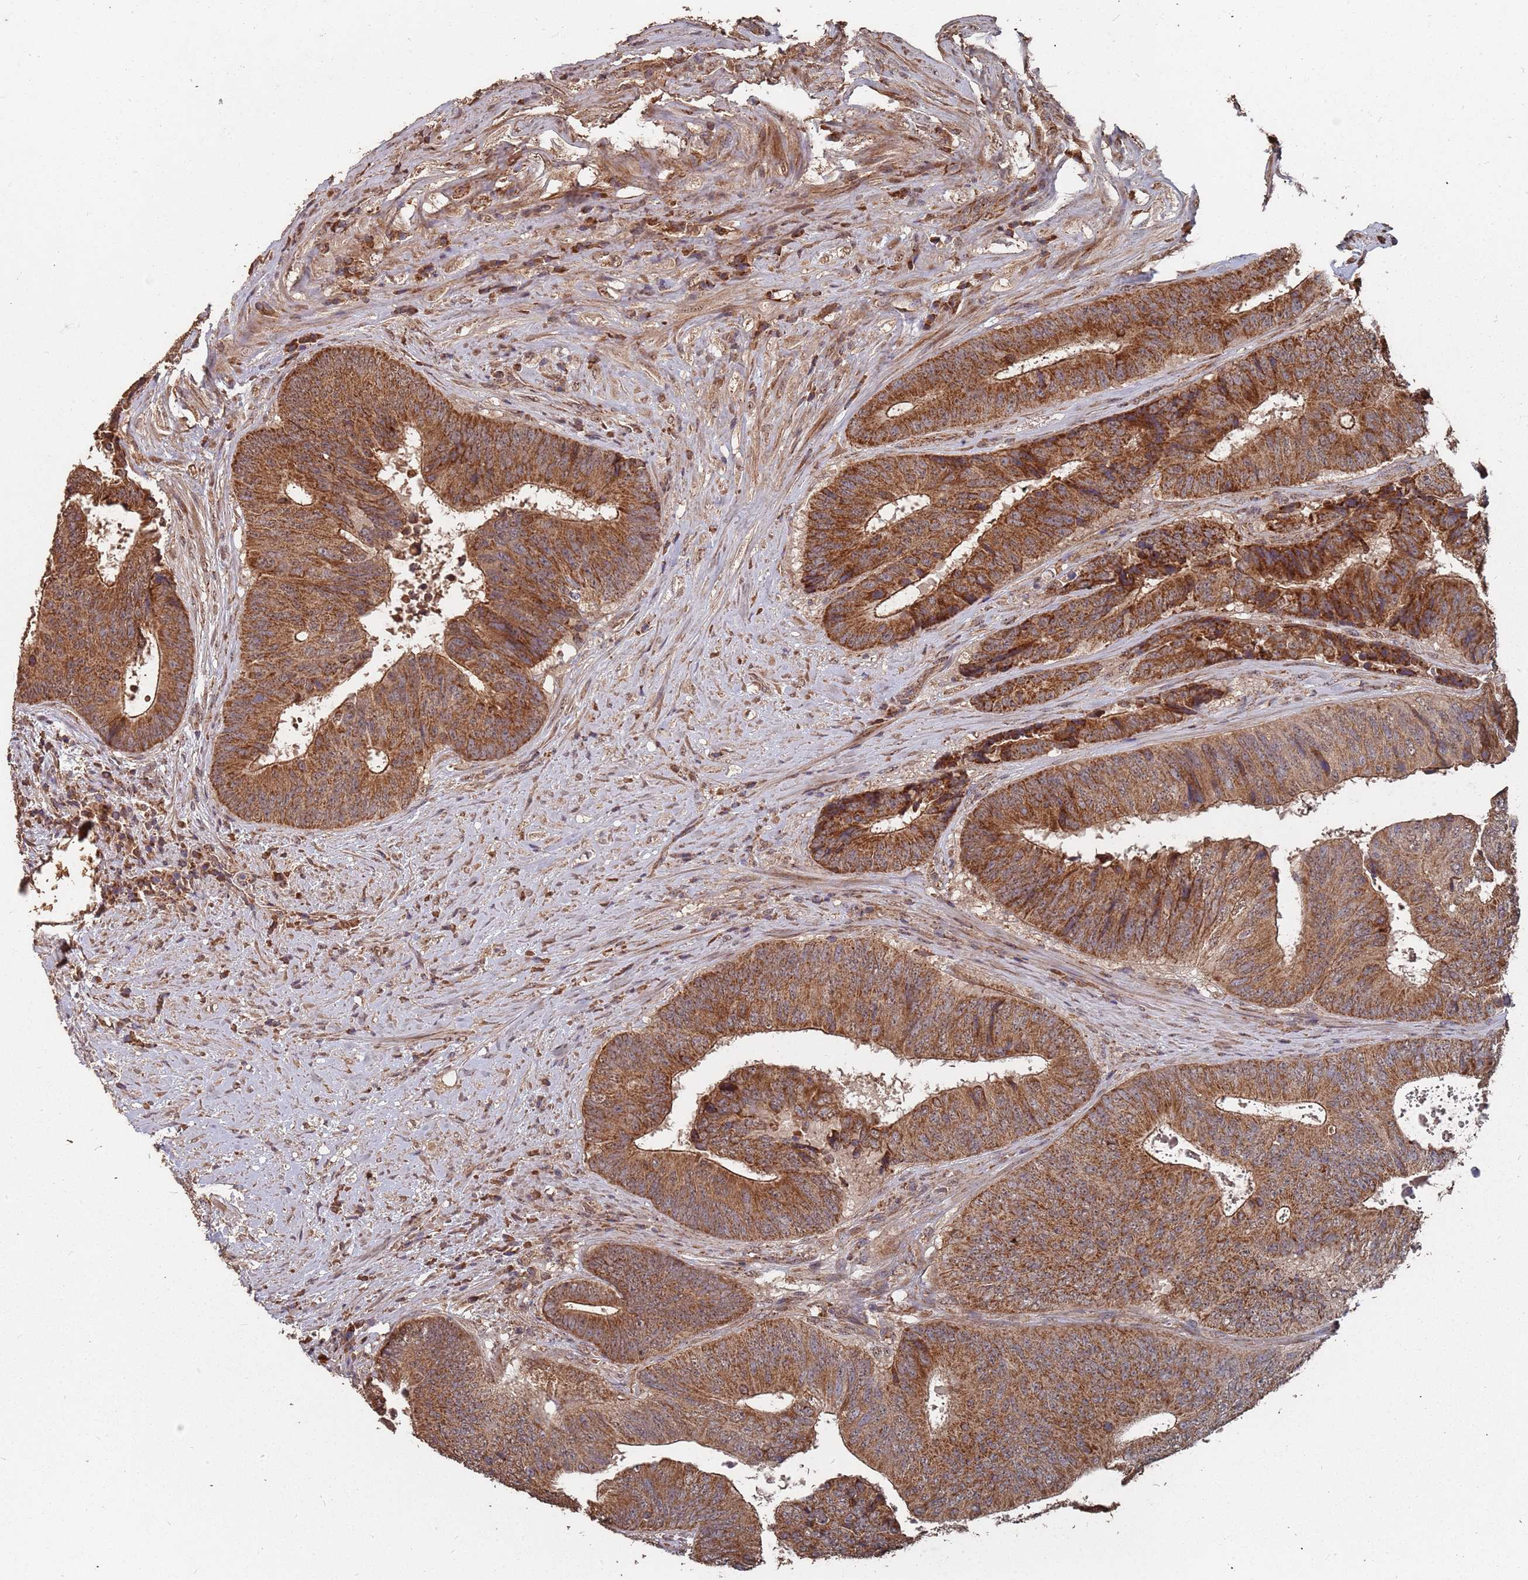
{"staining": {"intensity": "strong", "quantity": ">75%", "location": "cytoplasmic/membranous"}, "tissue": "colorectal cancer", "cell_type": "Tumor cells", "image_type": "cancer", "snomed": [{"axis": "morphology", "description": "Adenocarcinoma, NOS"}, {"axis": "topography", "description": "Rectum"}], "caption": "Brown immunohistochemical staining in human colorectal cancer (adenocarcinoma) reveals strong cytoplasmic/membranous staining in approximately >75% of tumor cells.", "gene": "PRORP", "patient": {"sex": "male", "age": 72}}